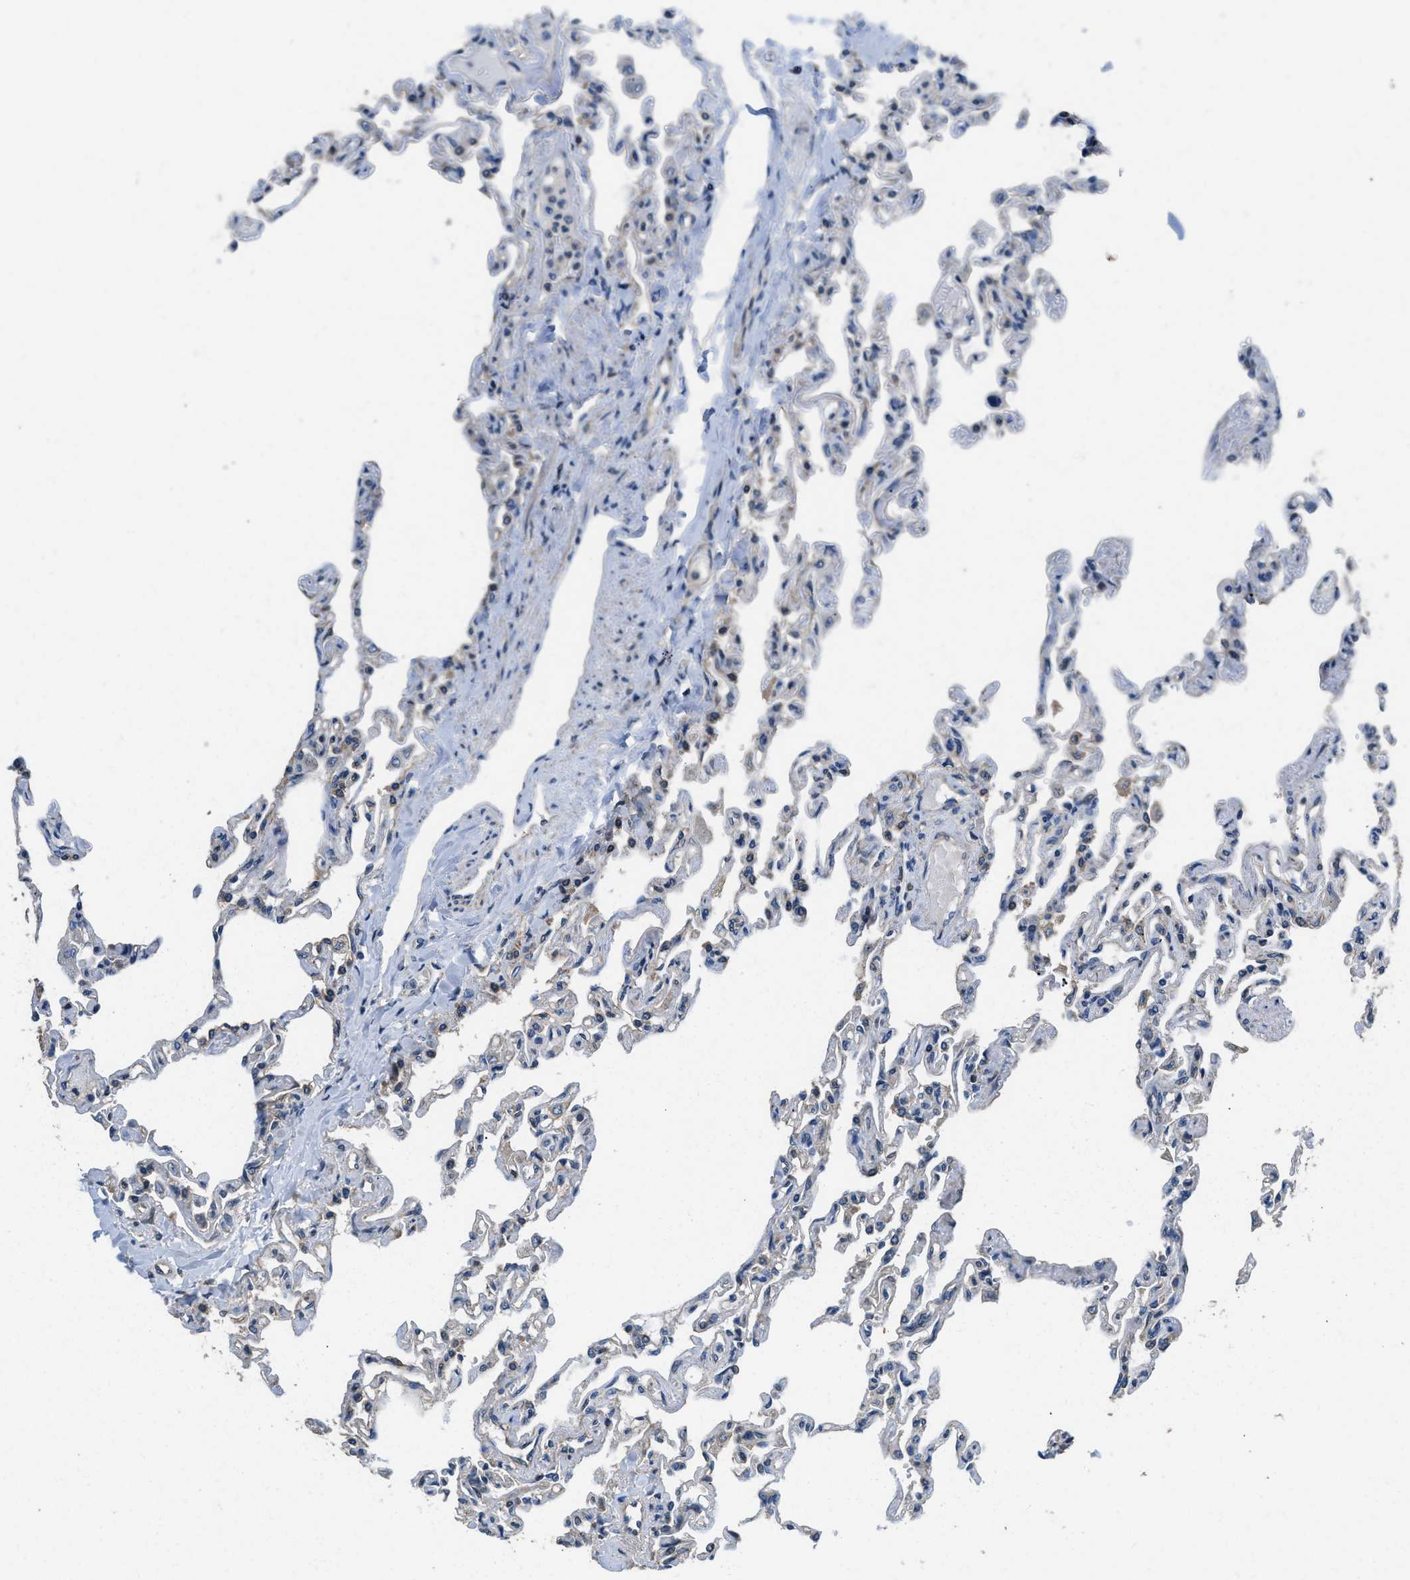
{"staining": {"intensity": "negative", "quantity": "none", "location": "none"}, "tissue": "lung", "cell_type": "Alveolar cells", "image_type": "normal", "snomed": [{"axis": "morphology", "description": "Normal tissue, NOS"}, {"axis": "topography", "description": "Lung"}], "caption": "The IHC image has no significant expression in alveolar cells of lung. (IHC, brightfield microscopy, high magnification).", "gene": "SSH2", "patient": {"sex": "male", "age": 21}}